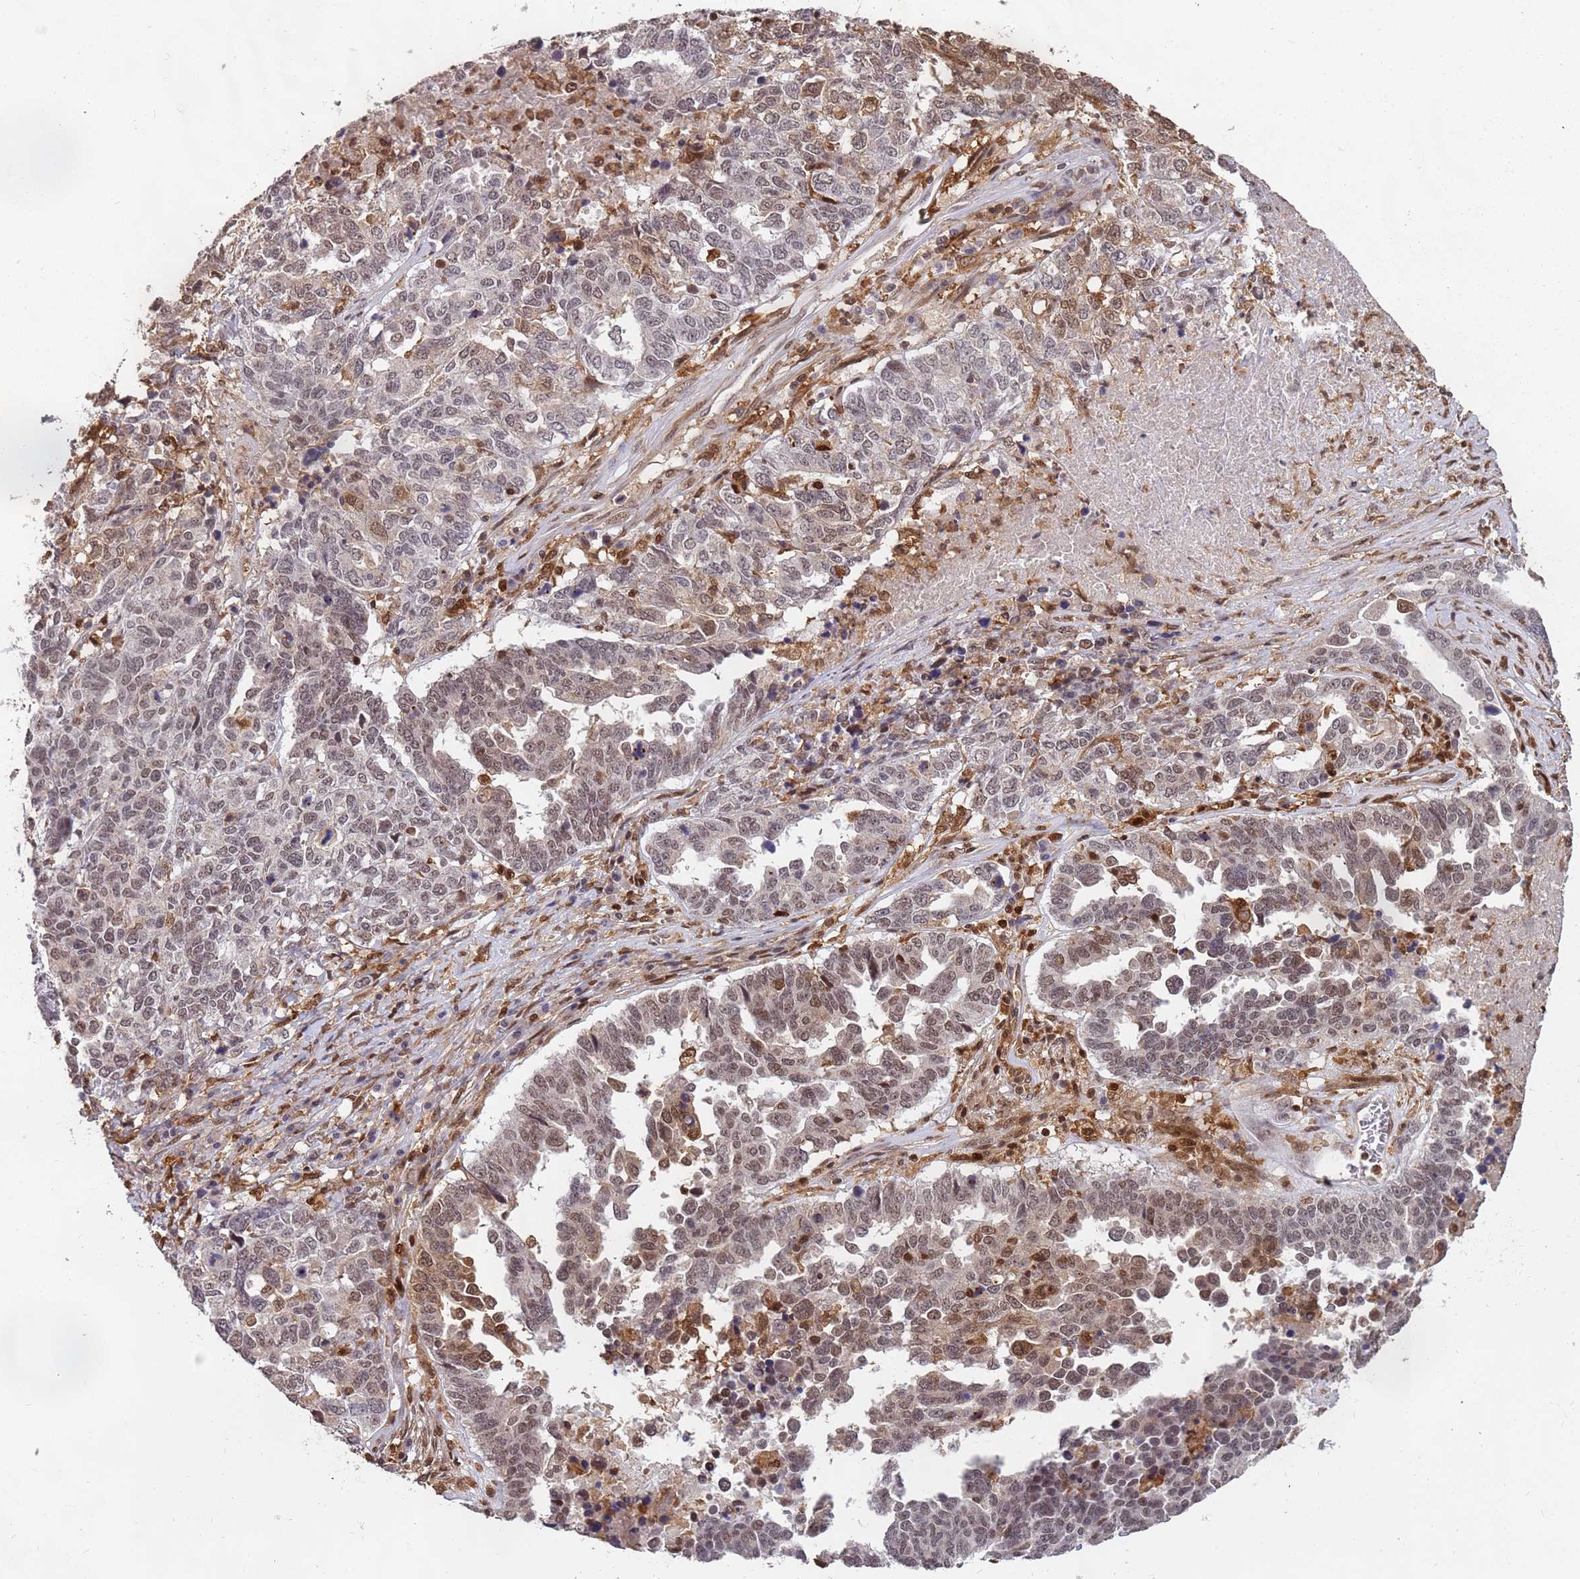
{"staining": {"intensity": "moderate", "quantity": "25%-75%", "location": "nuclear"}, "tissue": "ovarian cancer", "cell_type": "Tumor cells", "image_type": "cancer", "snomed": [{"axis": "morphology", "description": "Carcinoma, endometroid"}, {"axis": "topography", "description": "Ovary"}], "caption": "Protein expression analysis of human ovarian cancer reveals moderate nuclear expression in approximately 25%-75% of tumor cells.", "gene": "GBP2", "patient": {"sex": "female", "age": 62}}